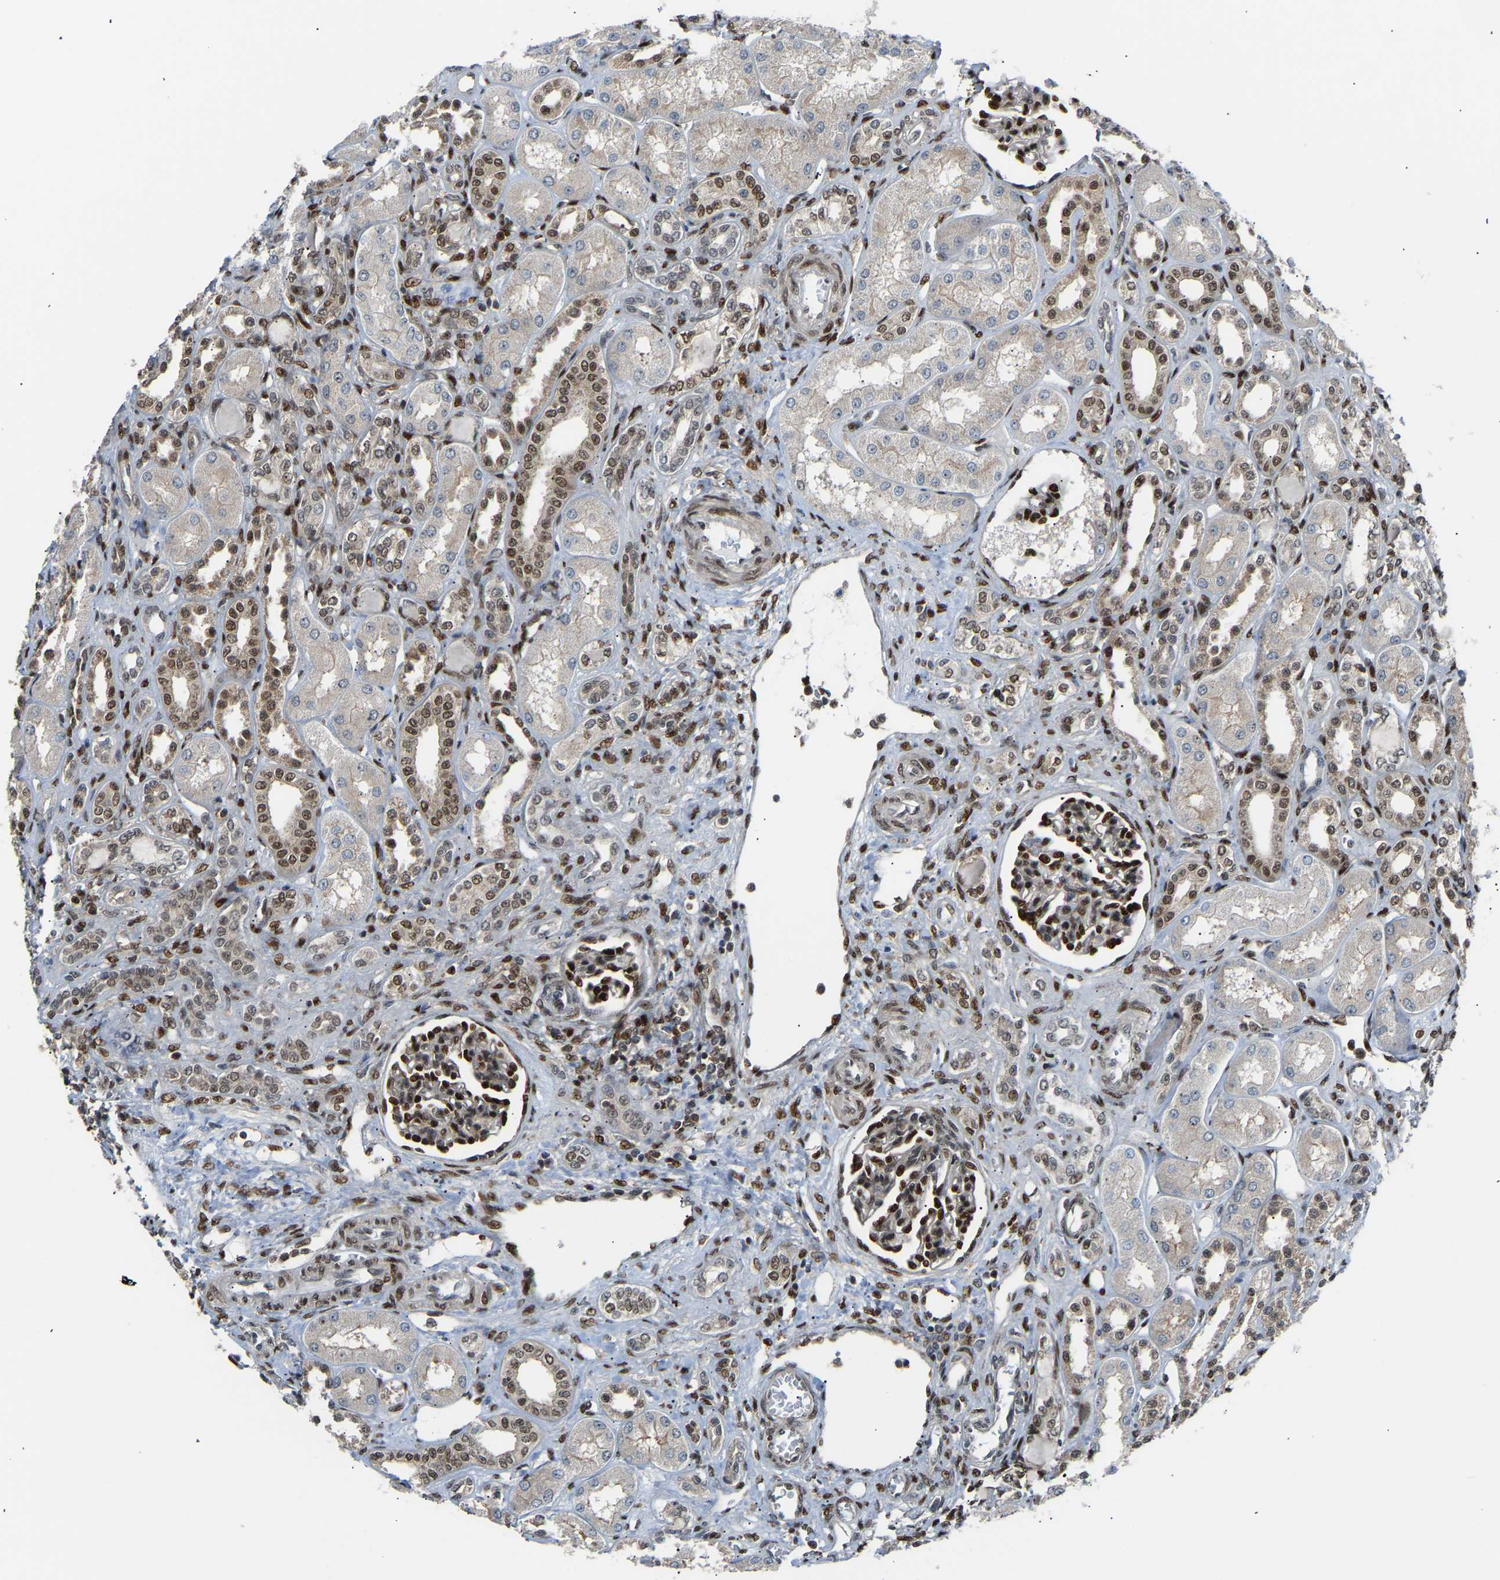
{"staining": {"intensity": "strong", "quantity": "25%-75%", "location": "nuclear"}, "tissue": "kidney", "cell_type": "Cells in glomeruli", "image_type": "normal", "snomed": [{"axis": "morphology", "description": "Normal tissue, NOS"}, {"axis": "topography", "description": "Kidney"}], "caption": "DAB (3,3'-diaminobenzidine) immunohistochemical staining of normal human kidney displays strong nuclear protein staining in about 25%-75% of cells in glomeruli.", "gene": "SSBP2", "patient": {"sex": "male", "age": 7}}